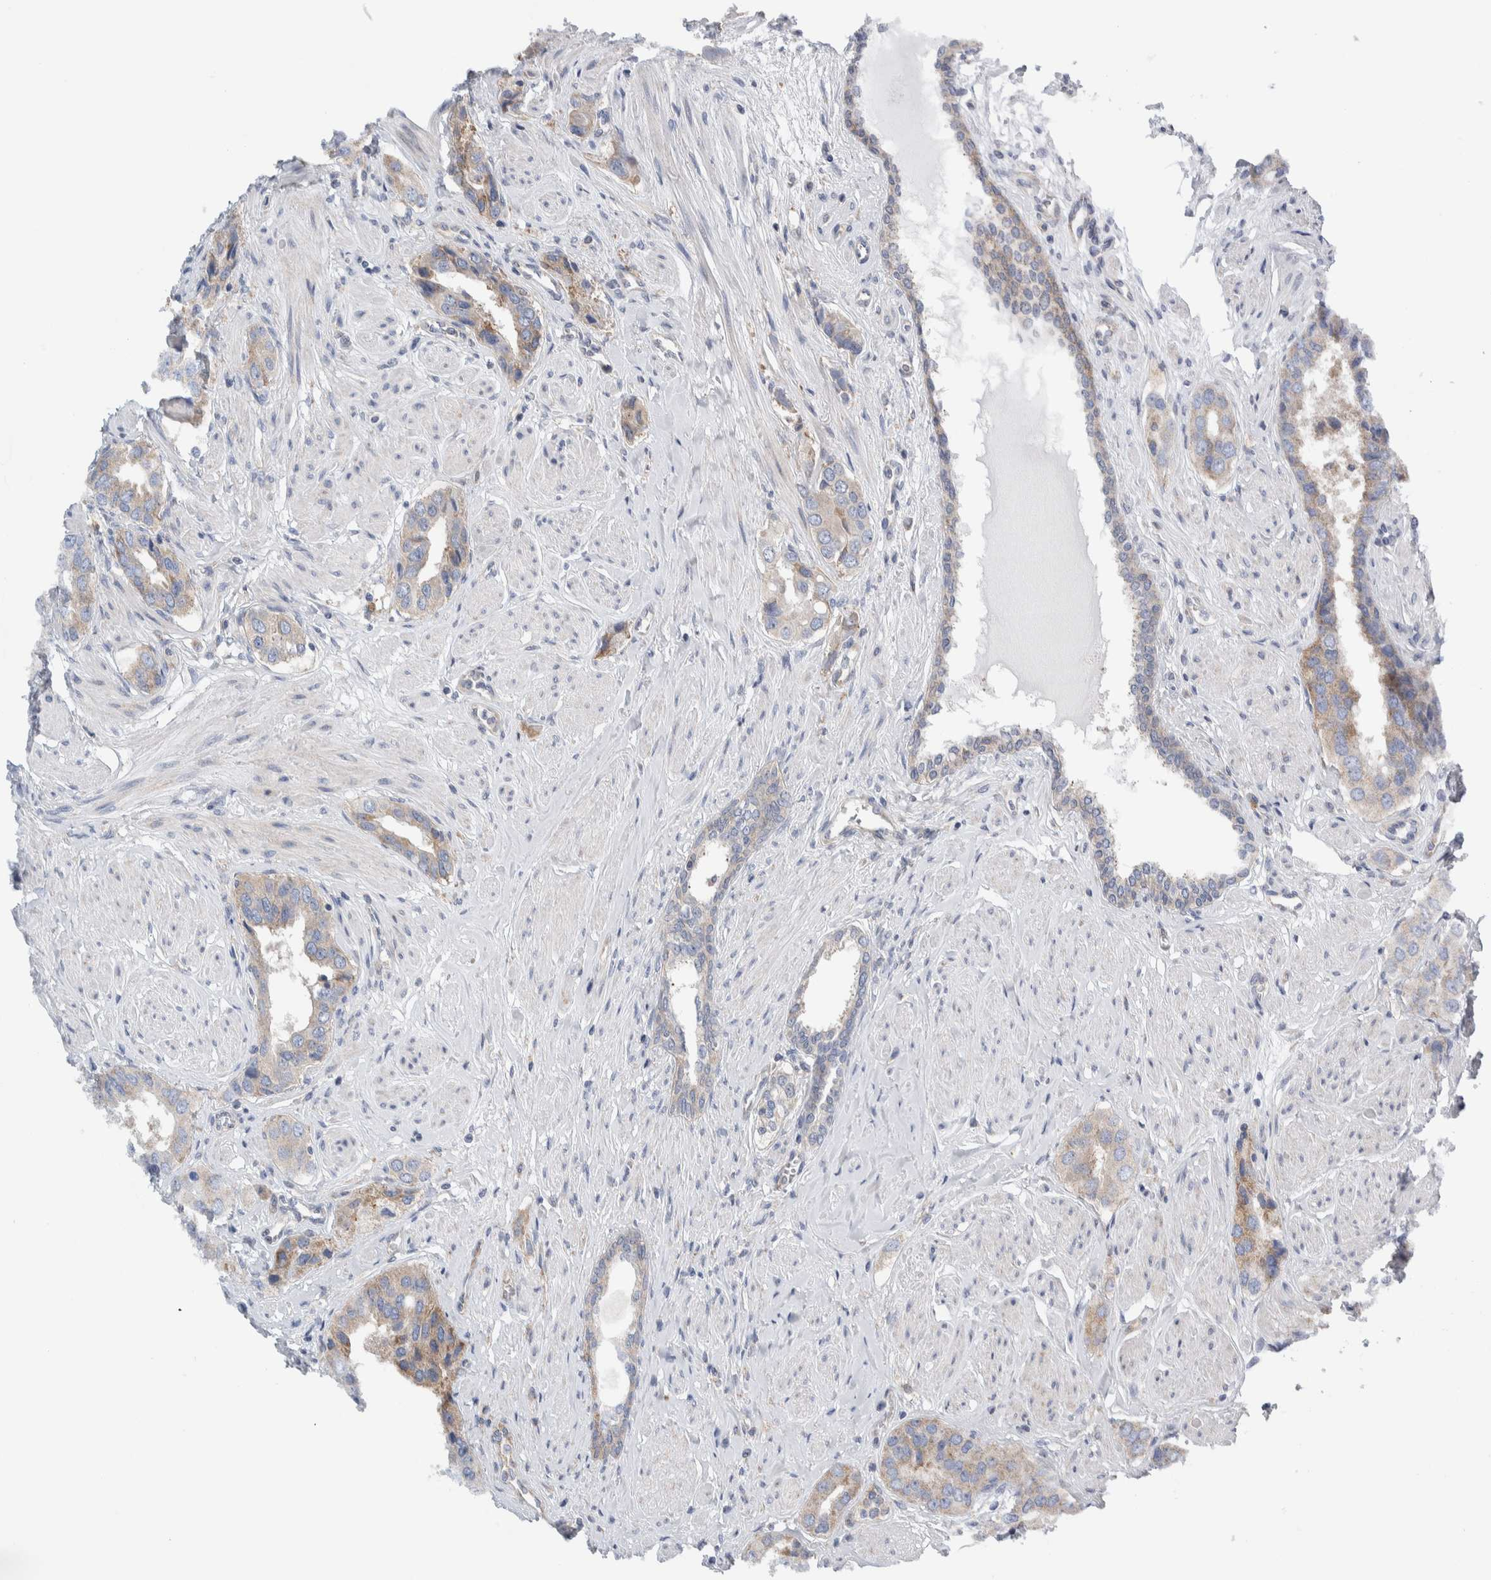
{"staining": {"intensity": "weak", "quantity": "<25%", "location": "cytoplasmic/membranous"}, "tissue": "prostate cancer", "cell_type": "Tumor cells", "image_type": "cancer", "snomed": [{"axis": "morphology", "description": "Adenocarcinoma, High grade"}, {"axis": "topography", "description": "Prostate"}], "caption": "Prostate cancer stained for a protein using IHC shows no positivity tumor cells.", "gene": "RACK1", "patient": {"sex": "male", "age": 52}}